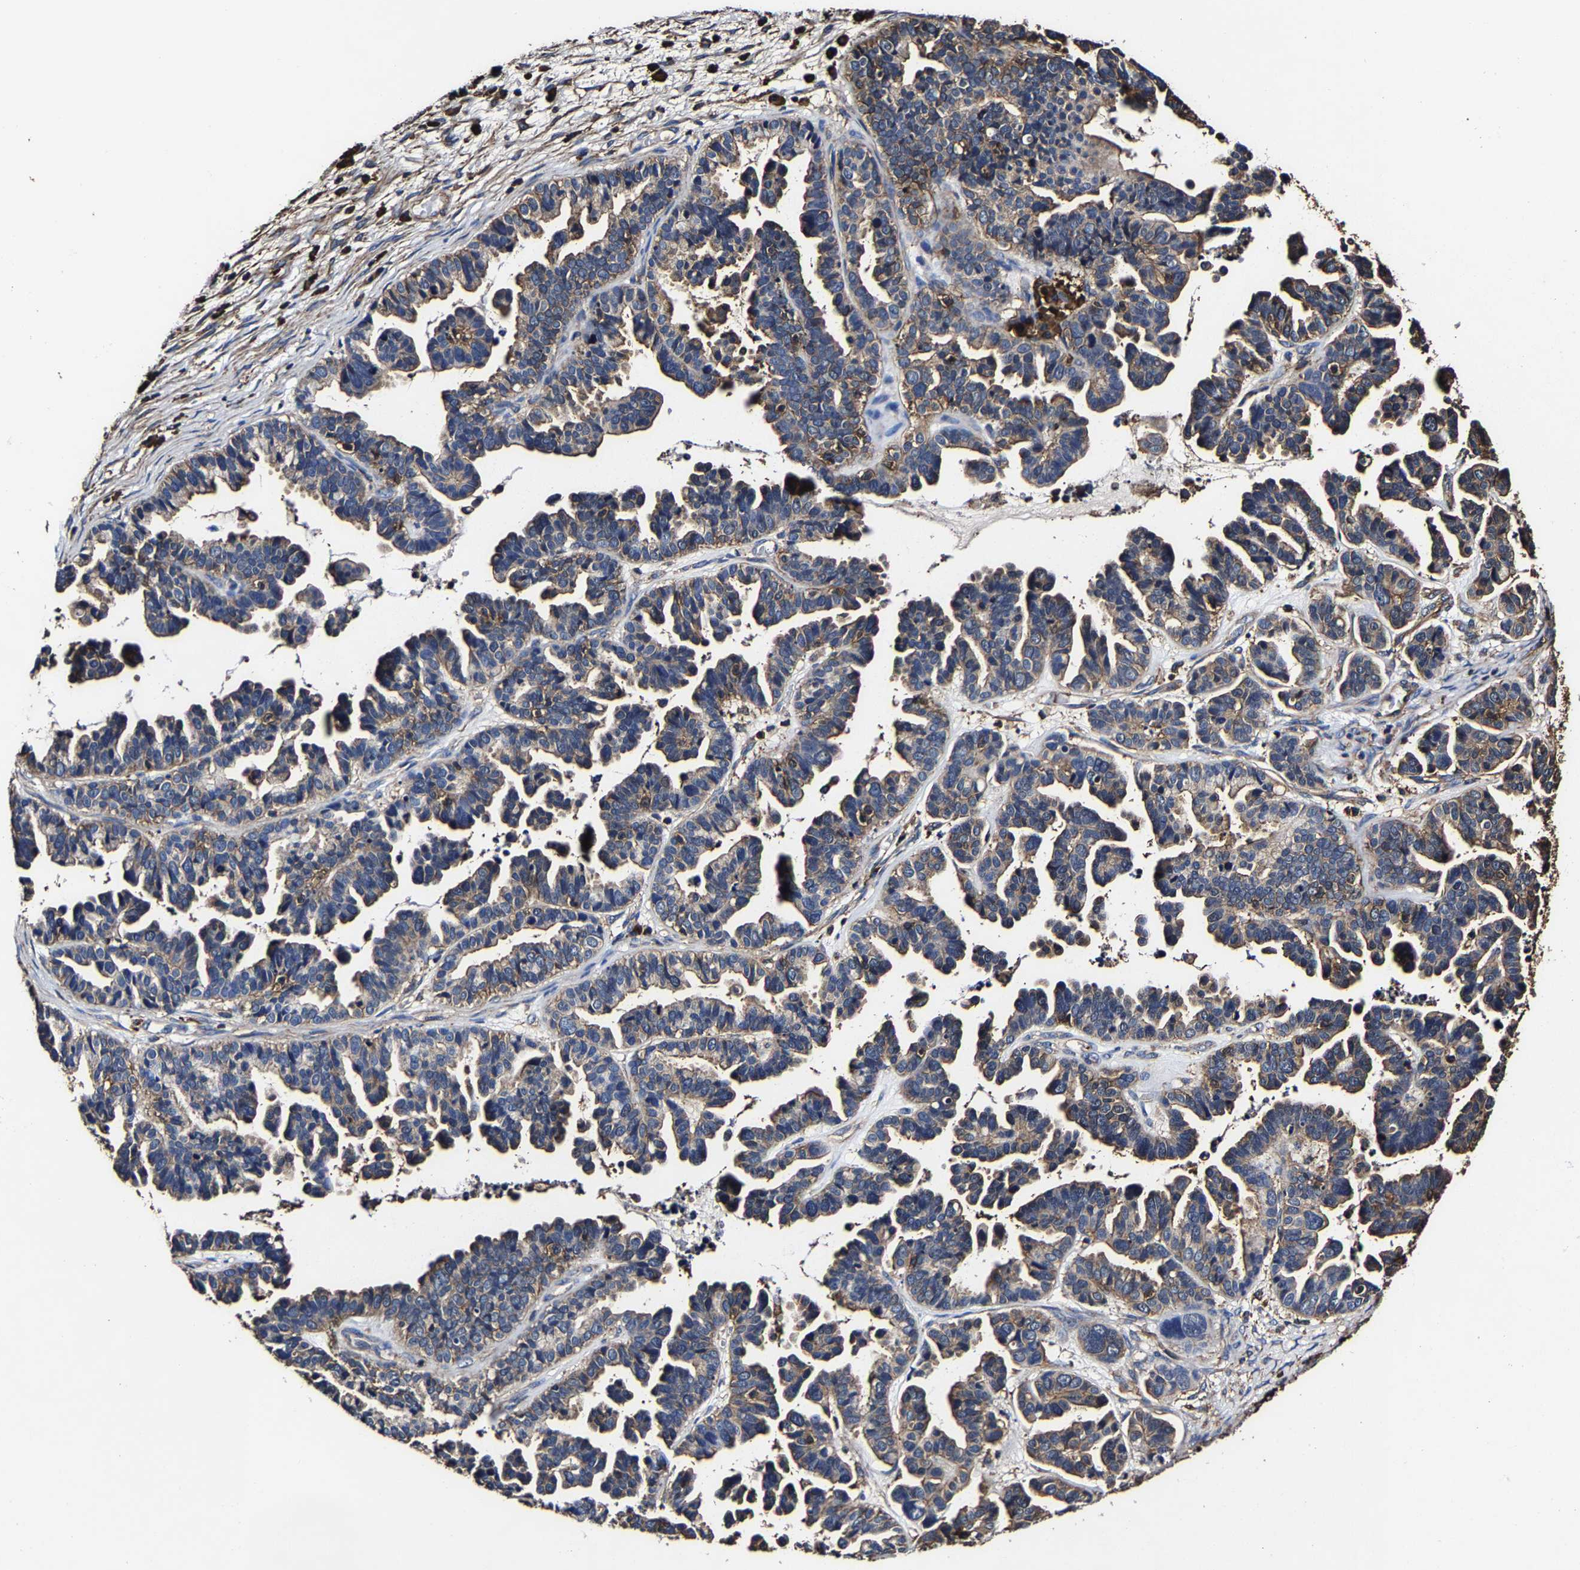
{"staining": {"intensity": "weak", "quantity": ">75%", "location": "cytoplasmic/membranous"}, "tissue": "ovarian cancer", "cell_type": "Tumor cells", "image_type": "cancer", "snomed": [{"axis": "morphology", "description": "Cystadenocarcinoma, serous, NOS"}, {"axis": "topography", "description": "Ovary"}], "caption": "The image reveals immunohistochemical staining of serous cystadenocarcinoma (ovarian). There is weak cytoplasmic/membranous positivity is identified in about >75% of tumor cells.", "gene": "SSH3", "patient": {"sex": "female", "age": 56}}